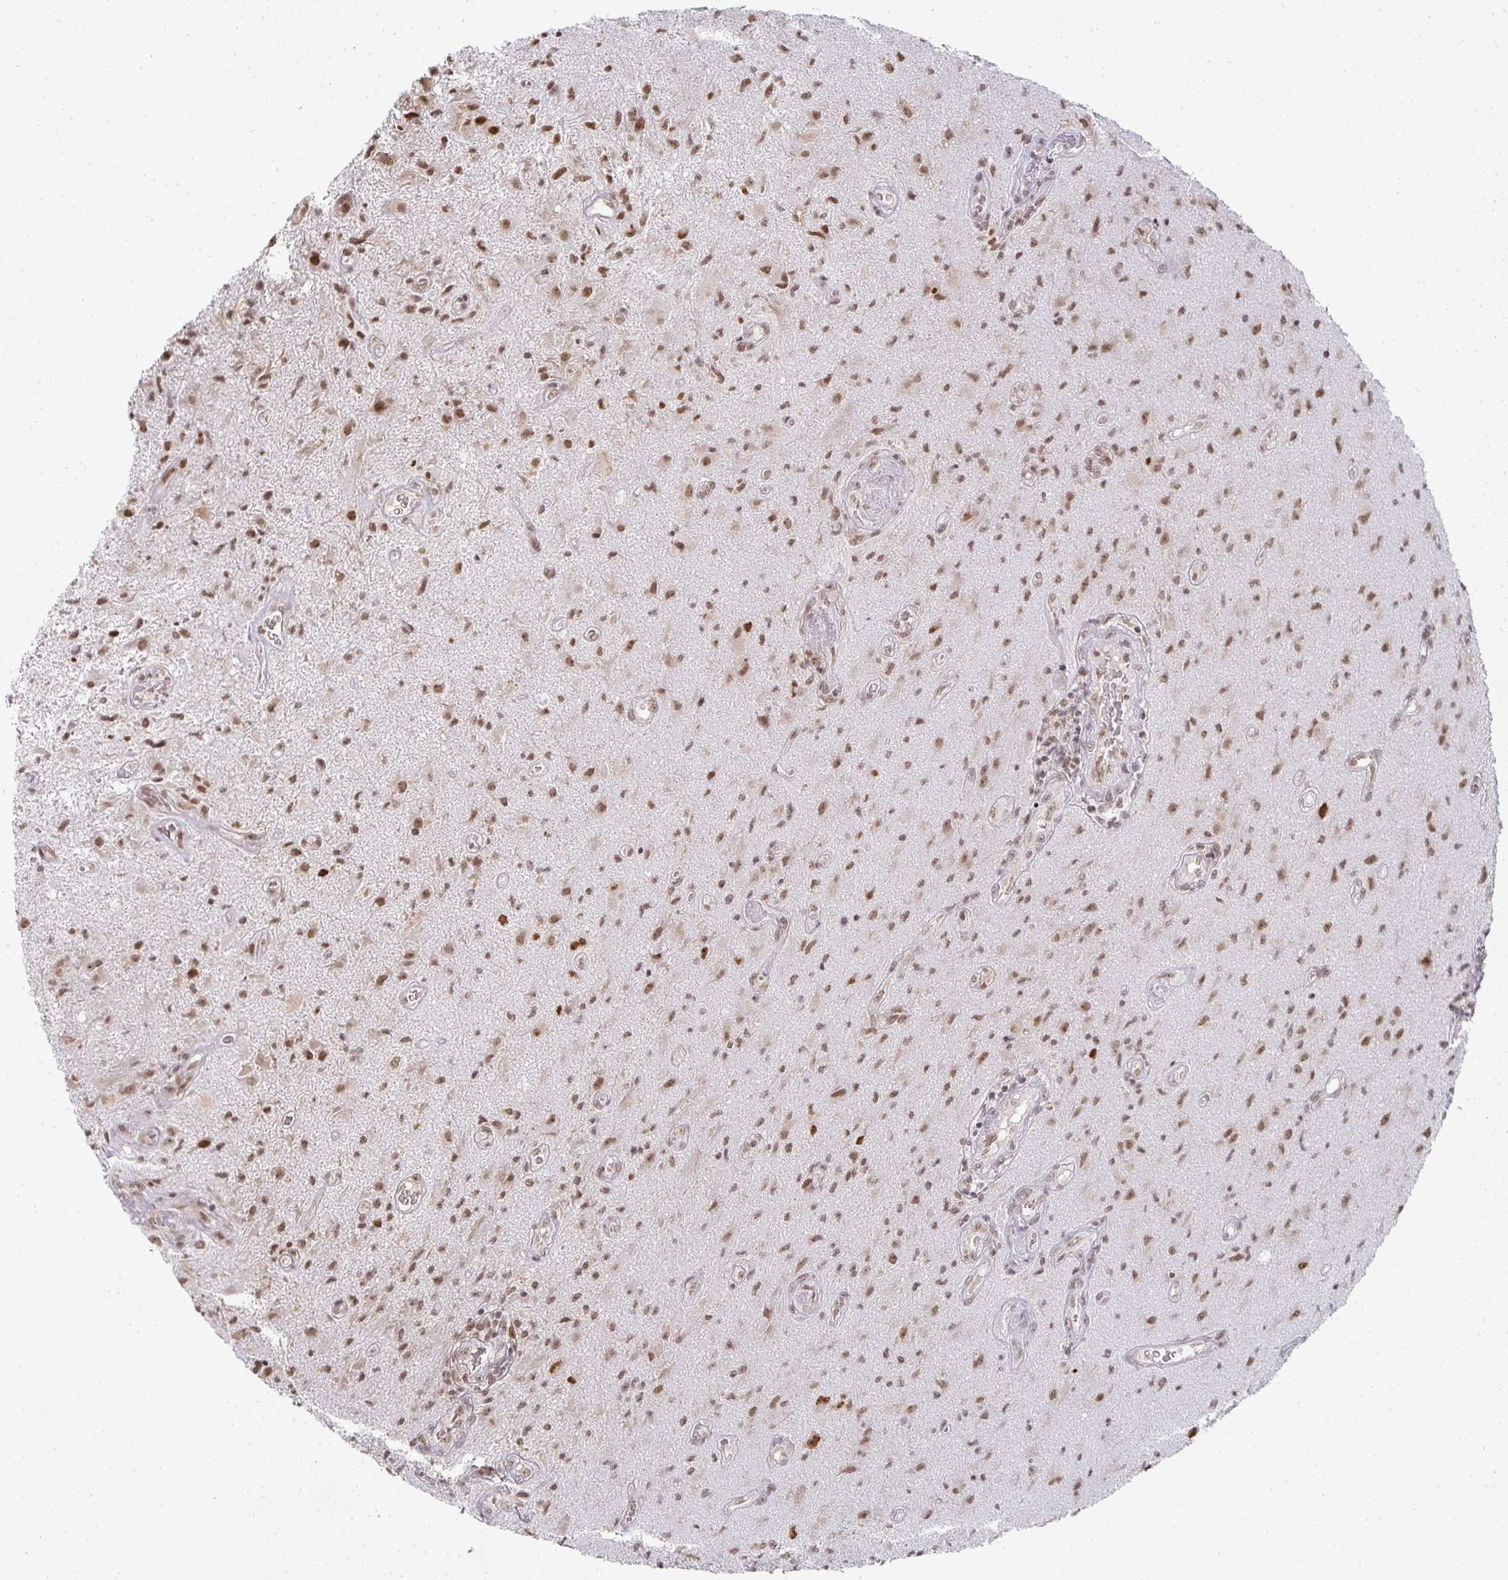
{"staining": {"intensity": "moderate", "quantity": ">75%", "location": "nuclear"}, "tissue": "glioma", "cell_type": "Tumor cells", "image_type": "cancer", "snomed": [{"axis": "morphology", "description": "Glioma, malignant, High grade"}, {"axis": "topography", "description": "Brain"}], "caption": "A high-resolution micrograph shows IHC staining of malignant high-grade glioma, which reveals moderate nuclear expression in about >75% of tumor cells.", "gene": "SMARCA2", "patient": {"sex": "male", "age": 67}}